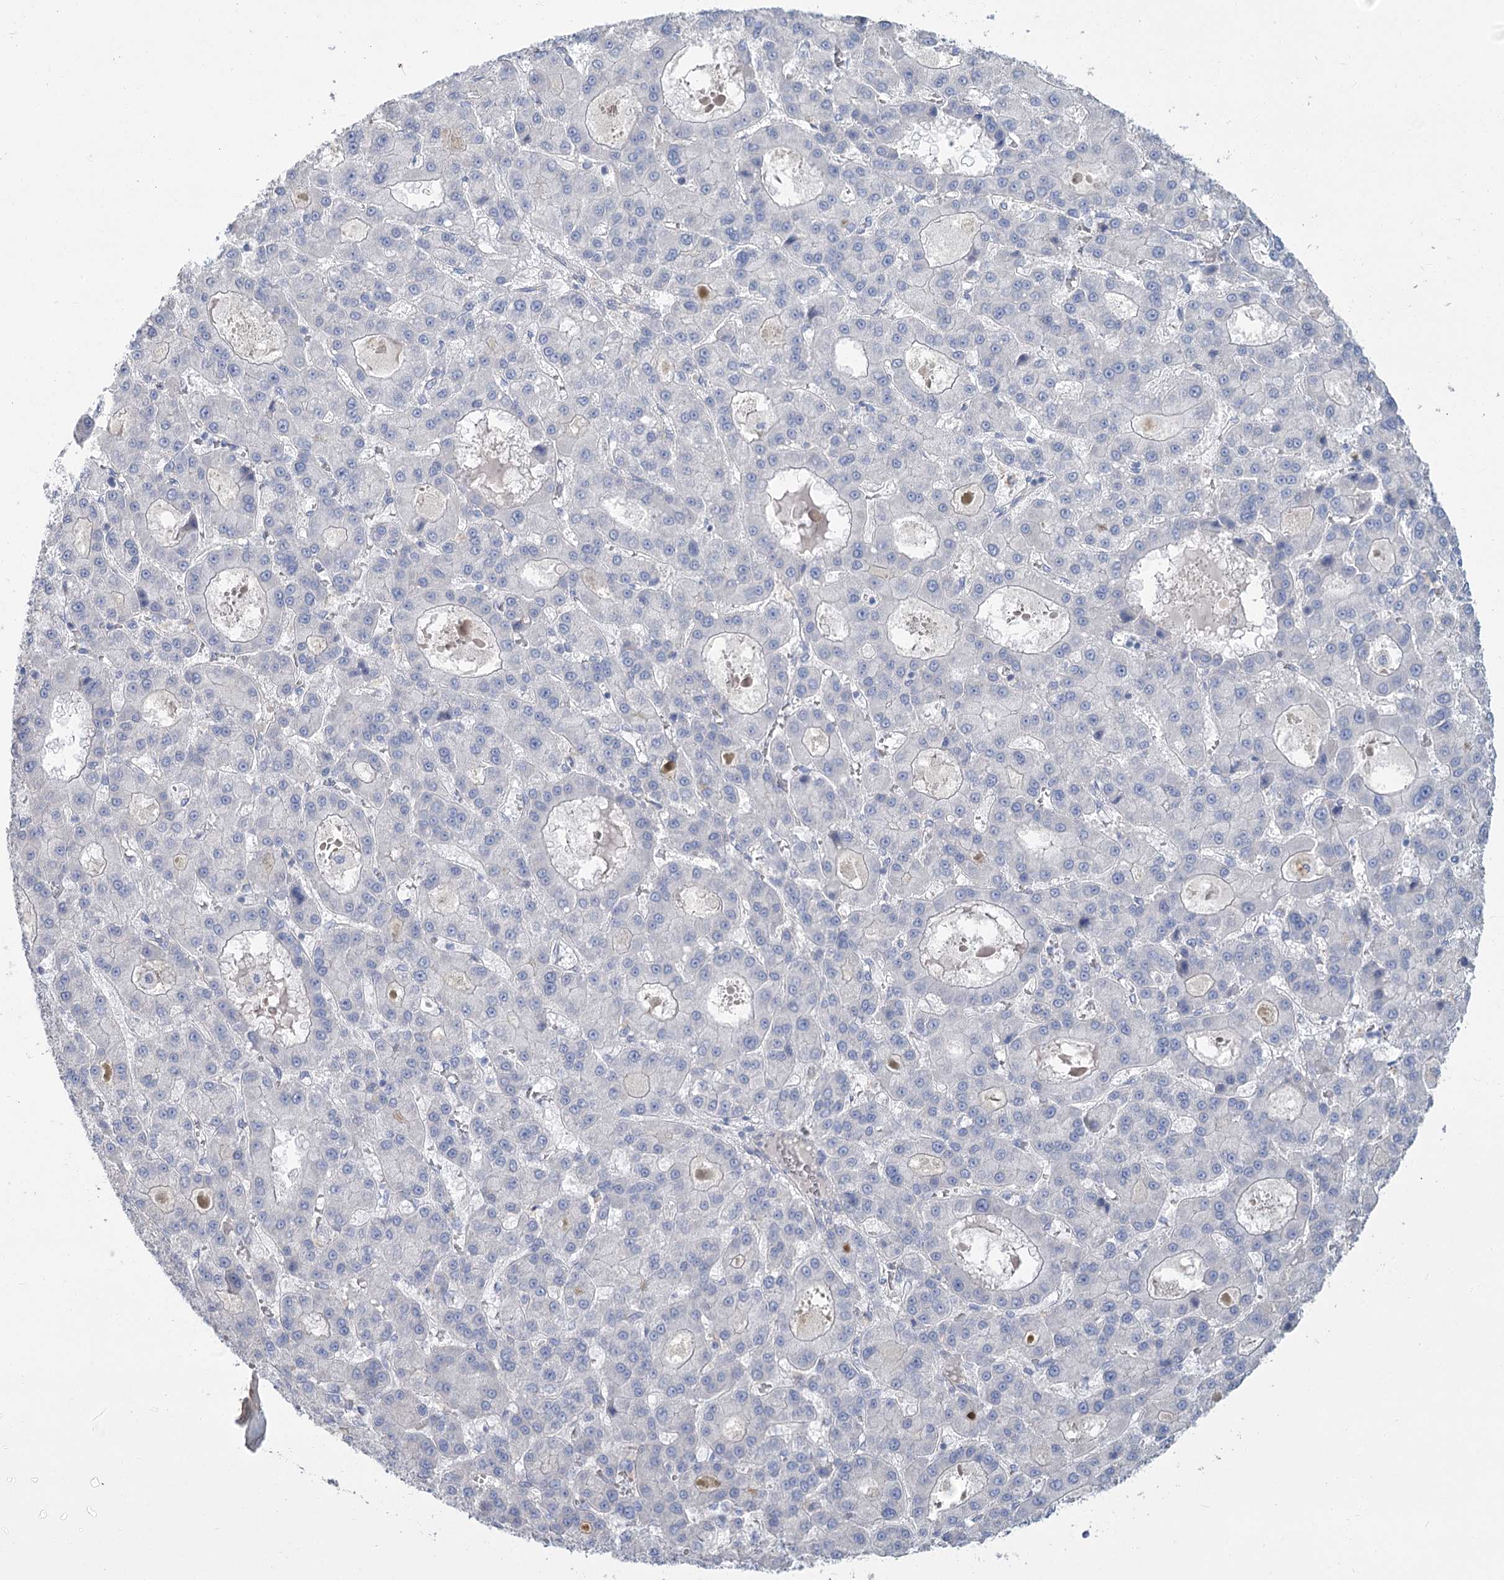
{"staining": {"intensity": "negative", "quantity": "none", "location": "none"}, "tissue": "liver cancer", "cell_type": "Tumor cells", "image_type": "cancer", "snomed": [{"axis": "morphology", "description": "Carcinoma, Hepatocellular, NOS"}, {"axis": "topography", "description": "Liver"}], "caption": "Immunohistochemistry image of human liver cancer stained for a protein (brown), which reveals no expression in tumor cells. (Stains: DAB immunohistochemistry with hematoxylin counter stain, Microscopy: brightfield microscopy at high magnification).", "gene": "SLC9A3", "patient": {"sex": "male", "age": 70}}